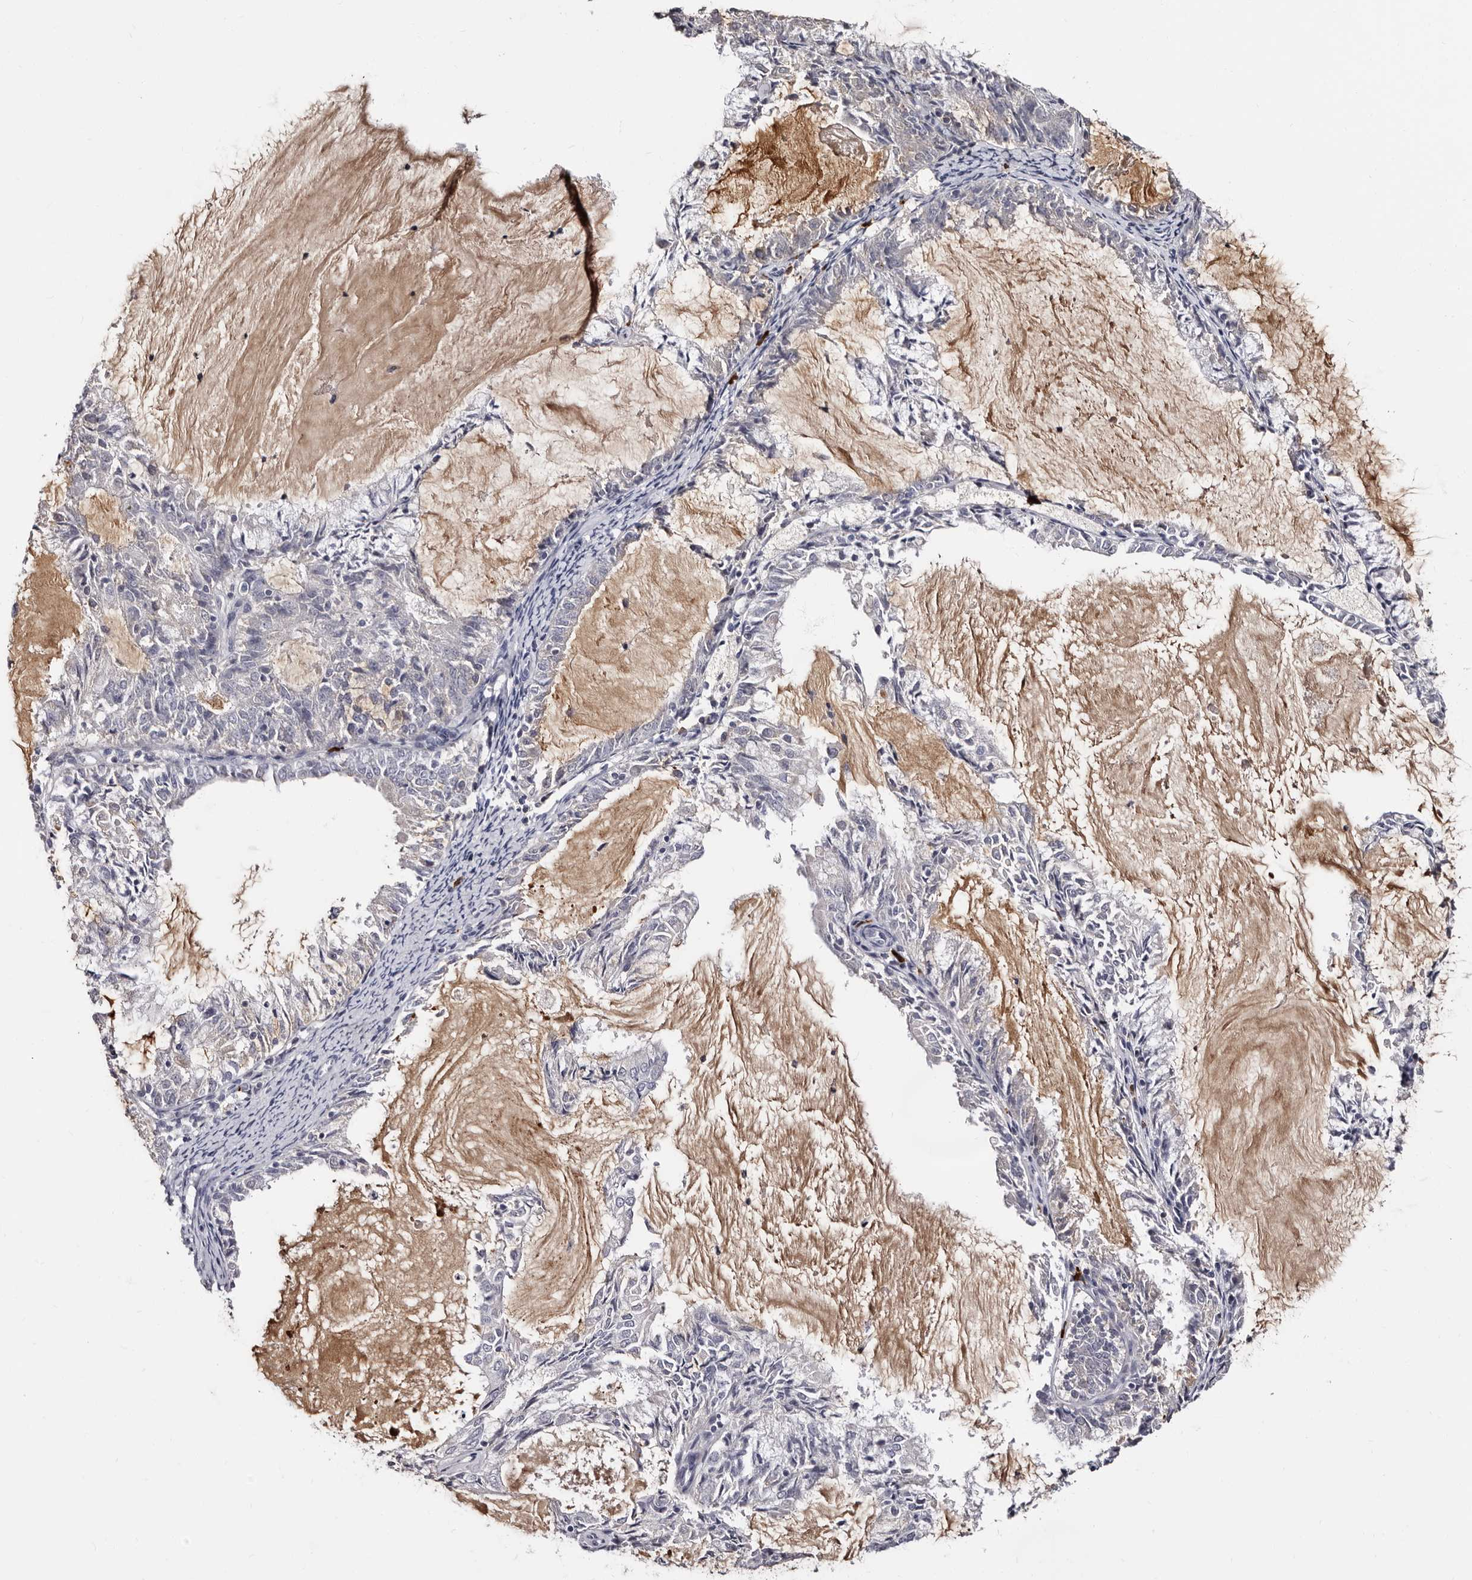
{"staining": {"intensity": "negative", "quantity": "none", "location": "none"}, "tissue": "endometrial cancer", "cell_type": "Tumor cells", "image_type": "cancer", "snomed": [{"axis": "morphology", "description": "Adenocarcinoma, NOS"}, {"axis": "topography", "description": "Endometrium"}], "caption": "Immunohistochemistry (IHC) micrograph of endometrial cancer stained for a protein (brown), which exhibits no expression in tumor cells.", "gene": "TBC1D22B", "patient": {"sex": "female", "age": 57}}